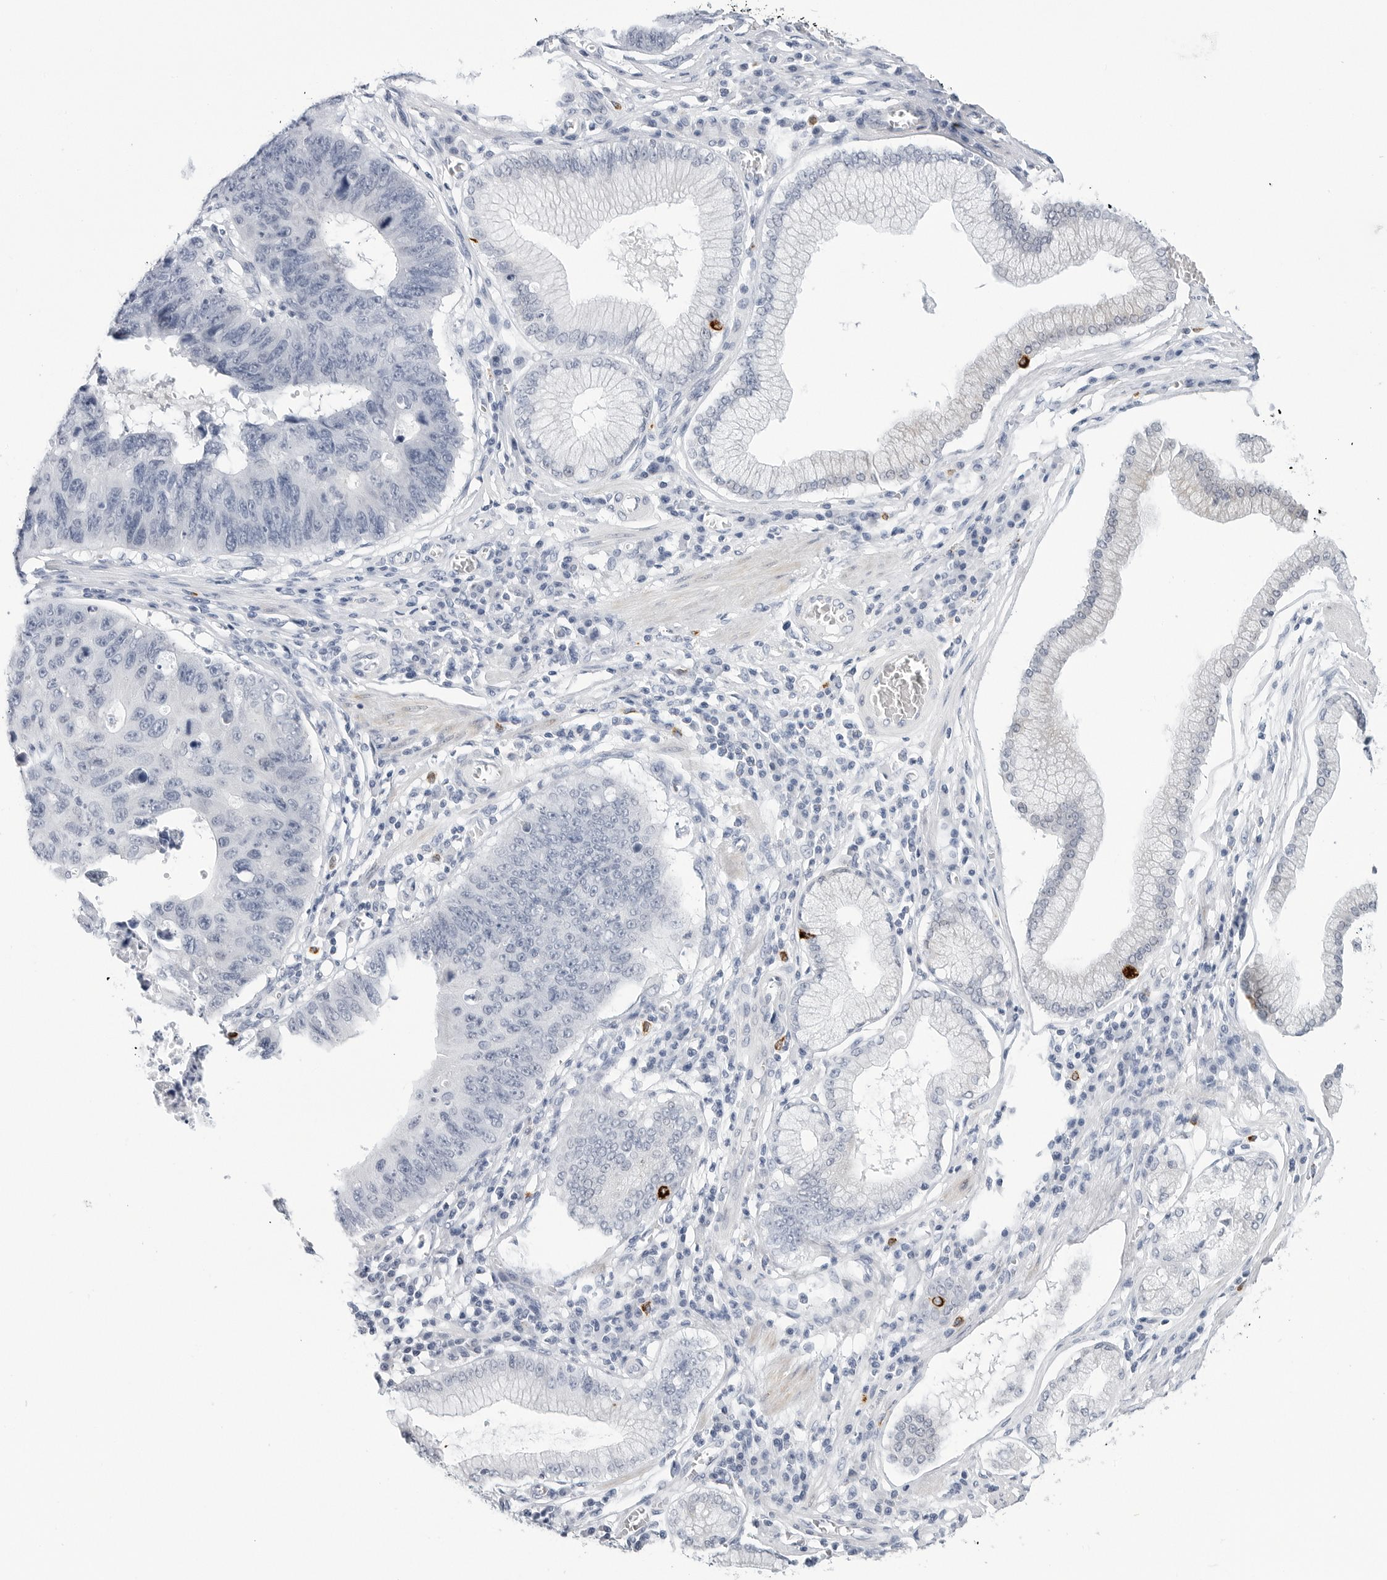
{"staining": {"intensity": "negative", "quantity": "none", "location": "none"}, "tissue": "stomach cancer", "cell_type": "Tumor cells", "image_type": "cancer", "snomed": [{"axis": "morphology", "description": "Adenocarcinoma, NOS"}, {"axis": "topography", "description": "Stomach"}], "caption": "Immunohistochemistry of stomach cancer displays no staining in tumor cells.", "gene": "HSPB7", "patient": {"sex": "male", "age": 59}}